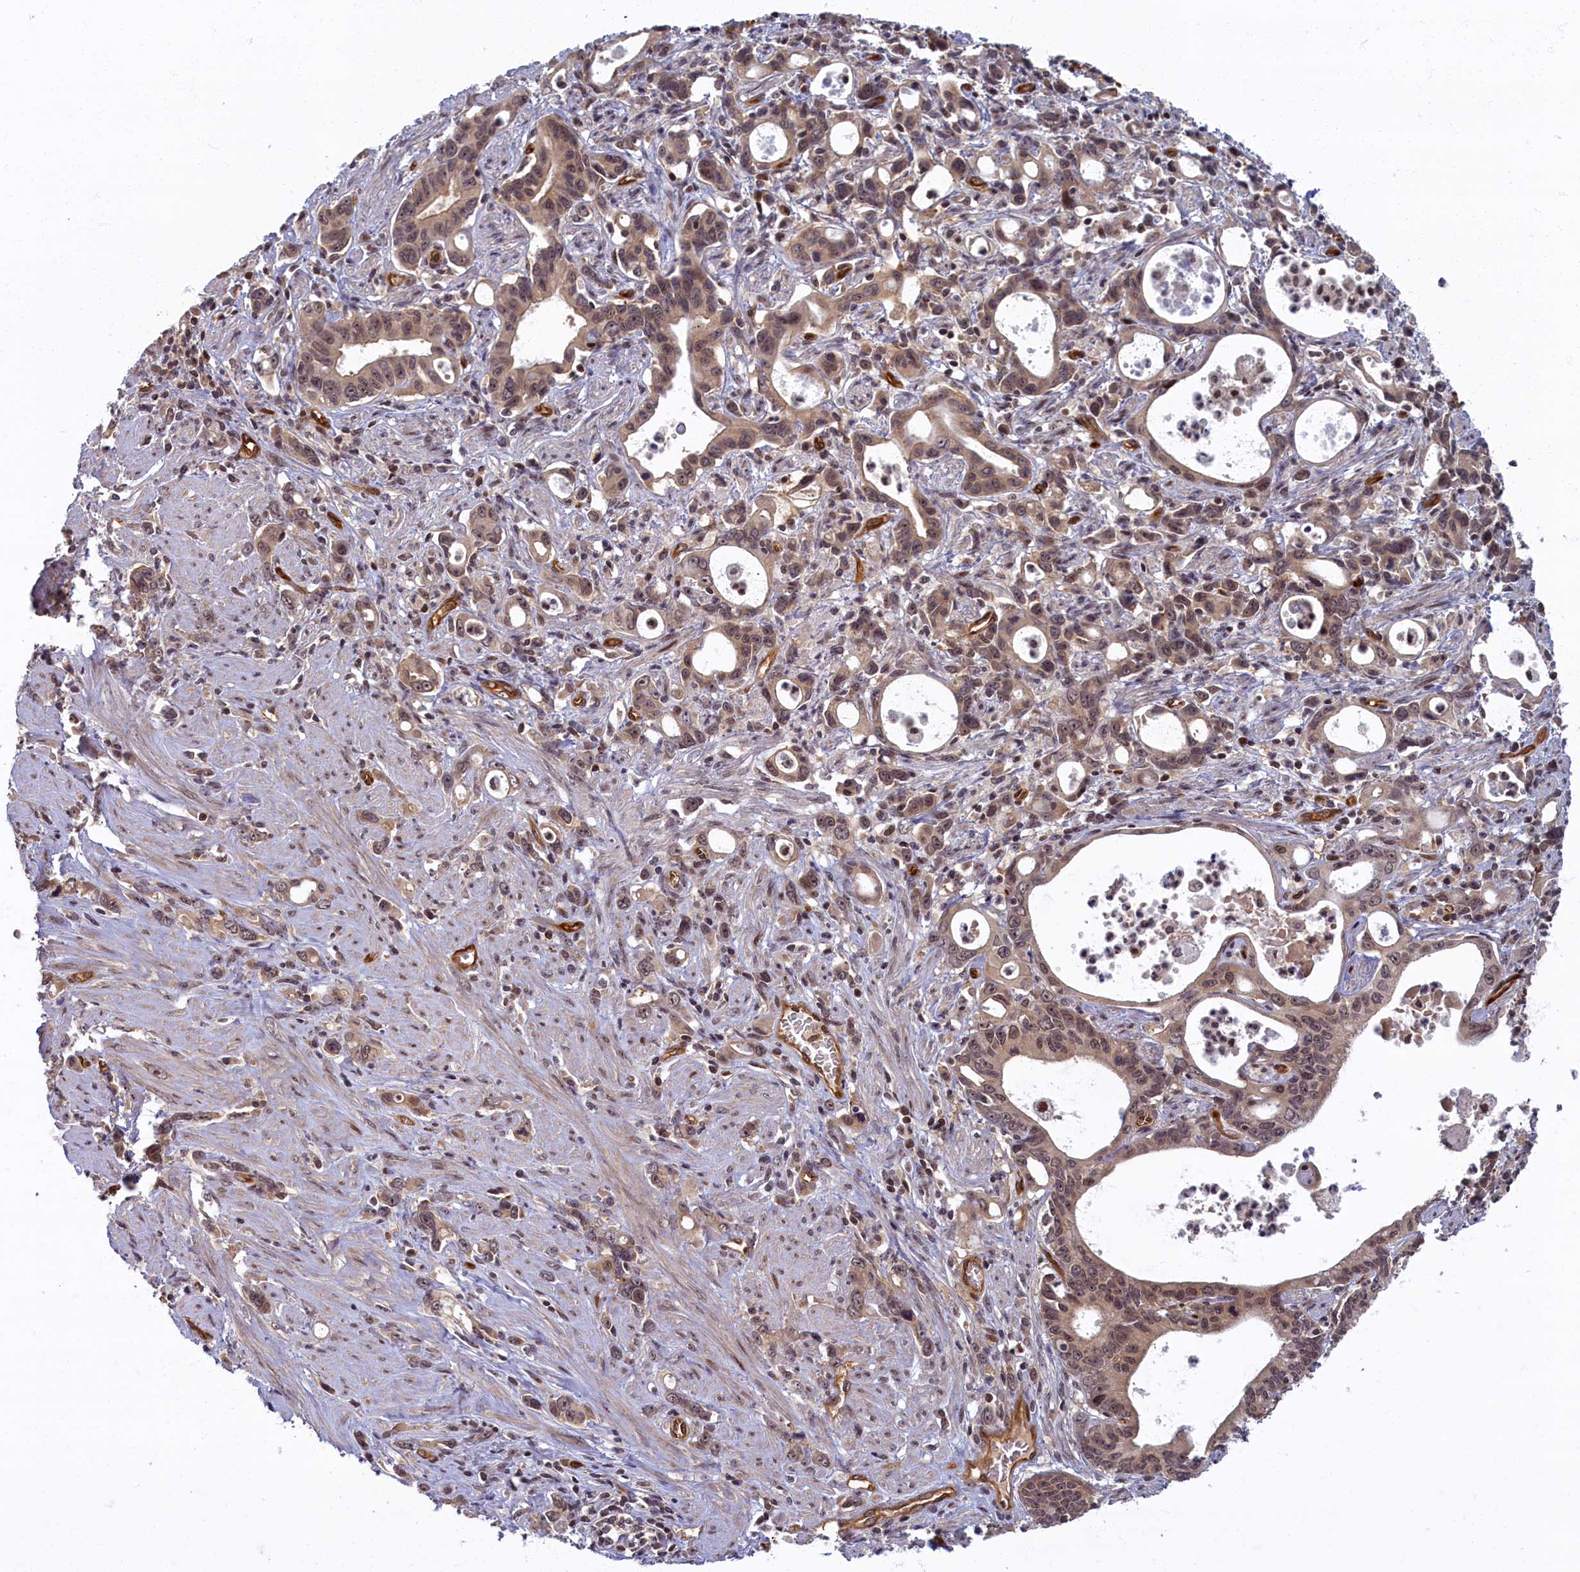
{"staining": {"intensity": "moderate", "quantity": ">75%", "location": "cytoplasmic/membranous,nuclear"}, "tissue": "stomach cancer", "cell_type": "Tumor cells", "image_type": "cancer", "snomed": [{"axis": "morphology", "description": "Adenocarcinoma, NOS"}, {"axis": "topography", "description": "Stomach, lower"}], "caption": "A brown stain shows moderate cytoplasmic/membranous and nuclear expression of a protein in human adenocarcinoma (stomach) tumor cells.", "gene": "SNRK", "patient": {"sex": "female", "age": 43}}